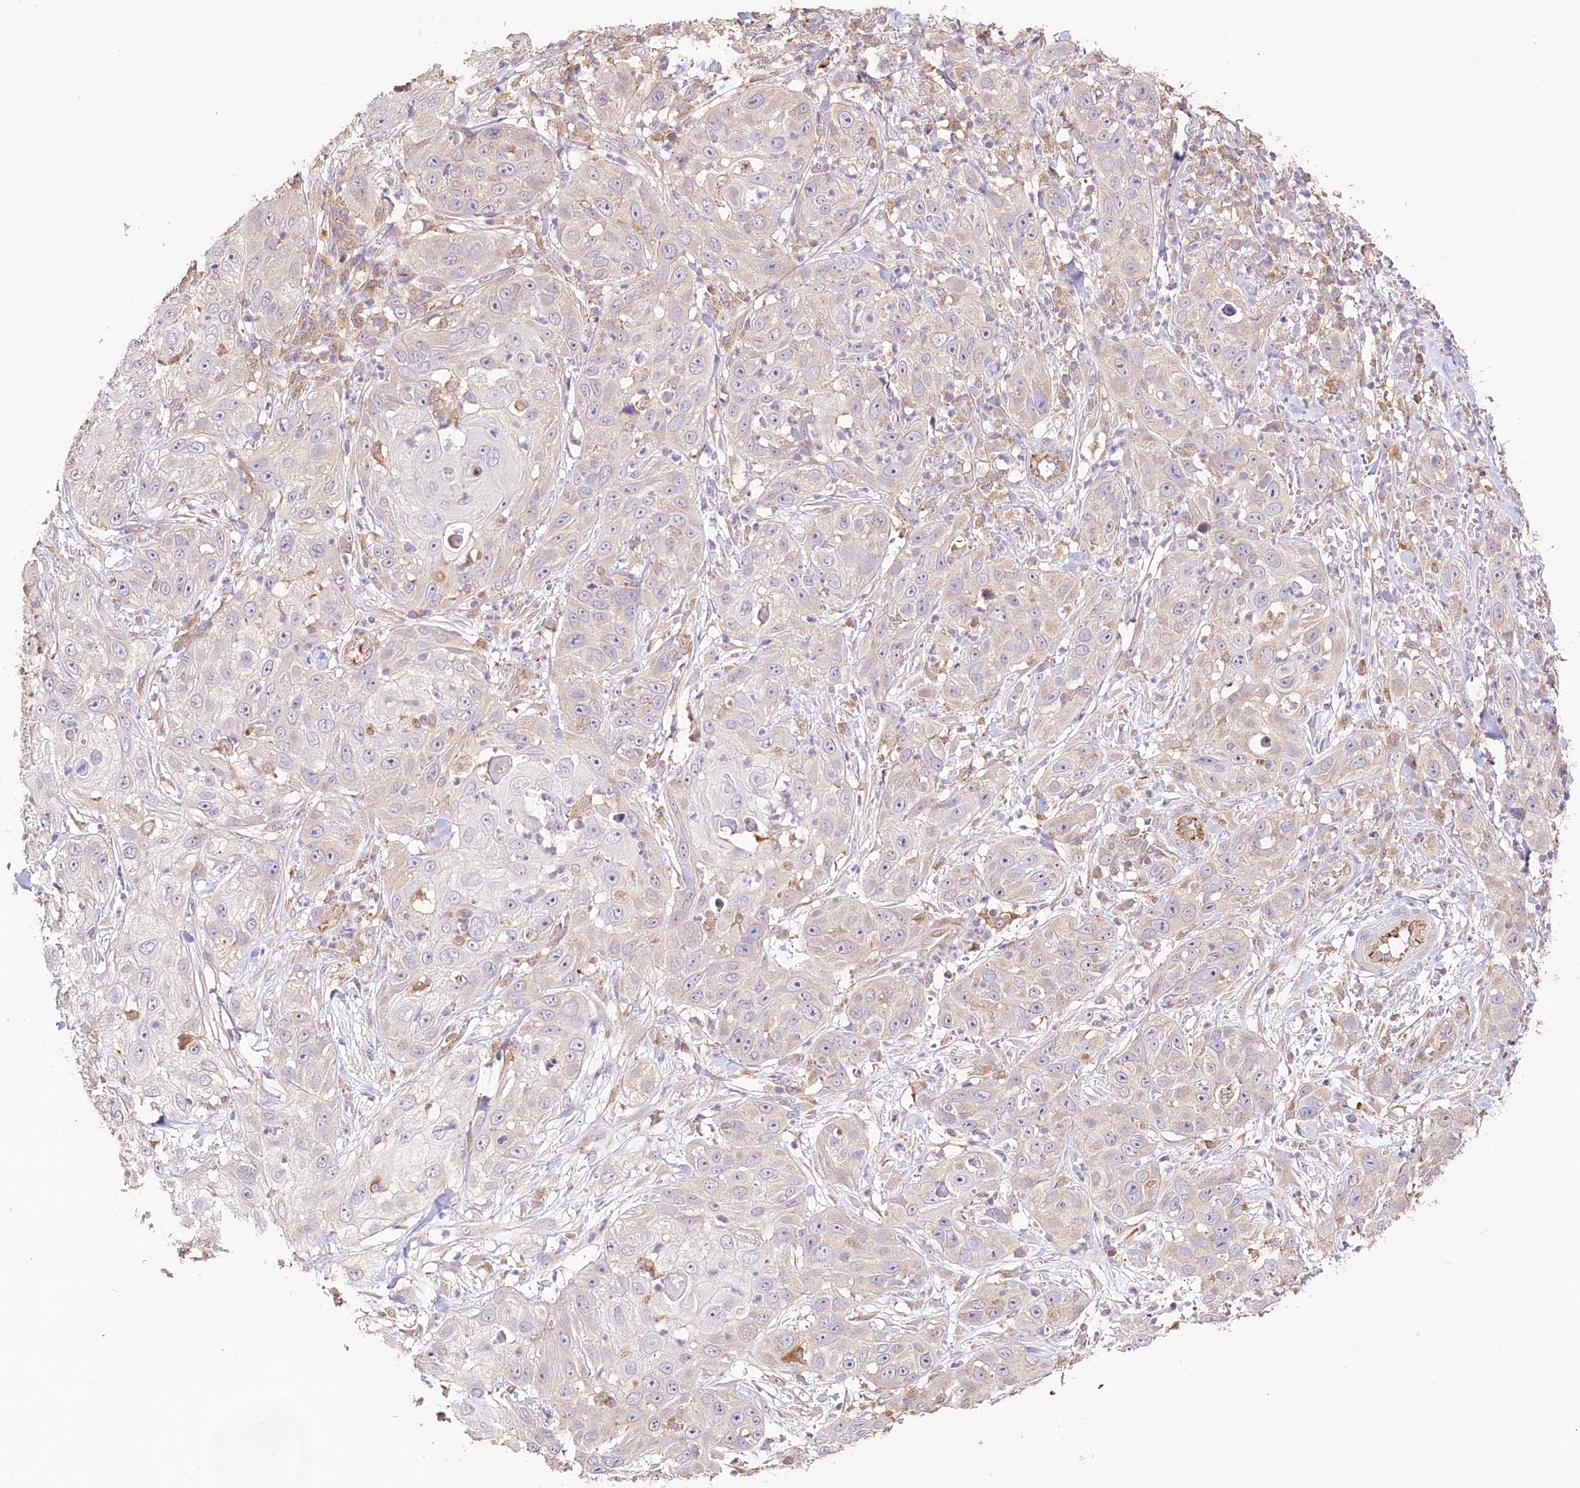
{"staining": {"intensity": "negative", "quantity": "none", "location": "none"}, "tissue": "skin cancer", "cell_type": "Tumor cells", "image_type": "cancer", "snomed": [{"axis": "morphology", "description": "Squamous cell carcinoma, NOS"}, {"axis": "topography", "description": "Skin"}], "caption": "The photomicrograph reveals no staining of tumor cells in skin cancer (squamous cell carcinoma). (DAB (3,3'-diaminobenzidine) IHC, high magnification).", "gene": "DMXL1", "patient": {"sex": "female", "age": 44}}